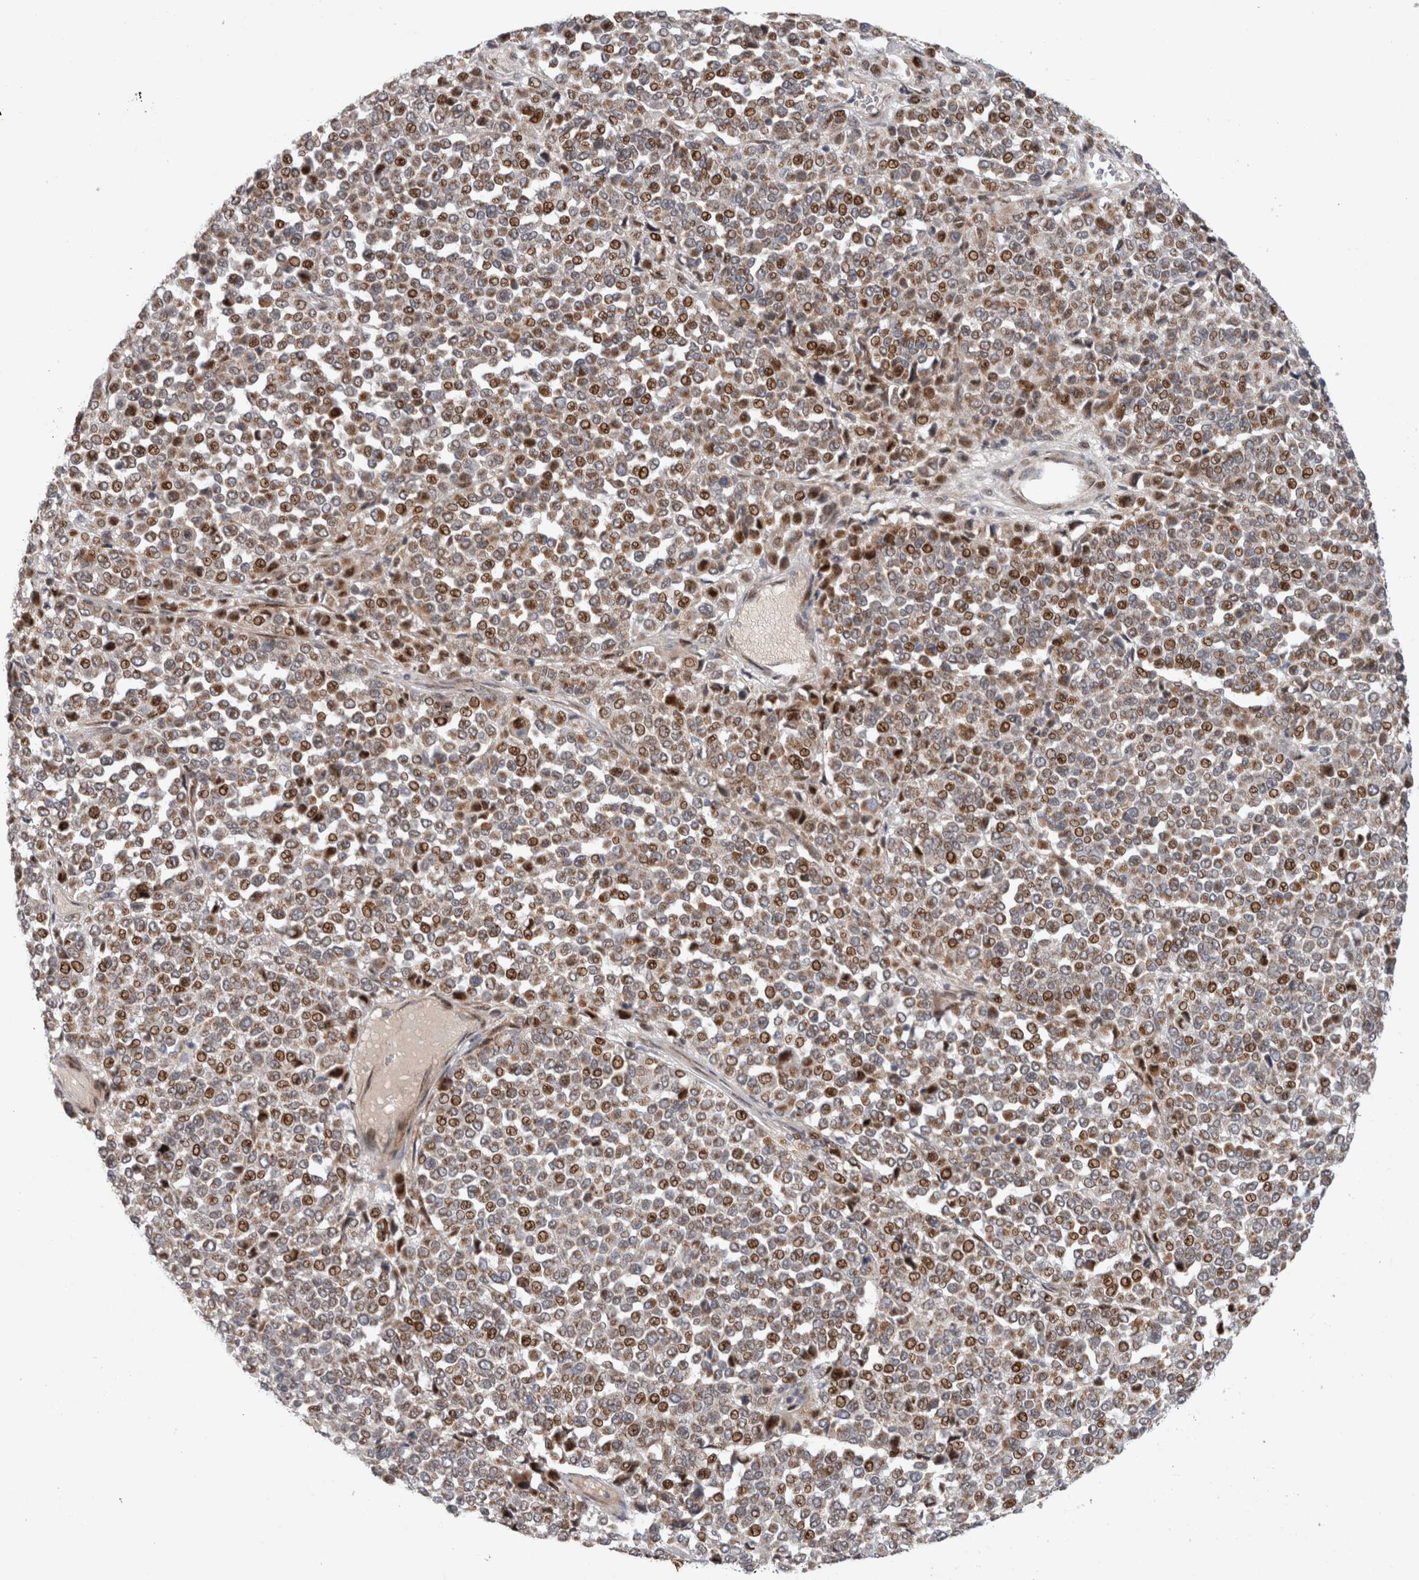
{"staining": {"intensity": "moderate", "quantity": ">75%", "location": "nuclear"}, "tissue": "melanoma", "cell_type": "Tumor cells", "image_type": "cancer", "snomed": [{"axis": "morphology", "description": "Malignant melanoma, Metastatic site"}, {"axis": "topography", "description": "Pancreas"}], "caption": "Melanoma was stained to show a protein in brown. There is medium levels of moderate nuclear staining in approximately >75% of tumor cells.", "gene": "RBM48", "patient": {"sex": "female", "age": 30}}